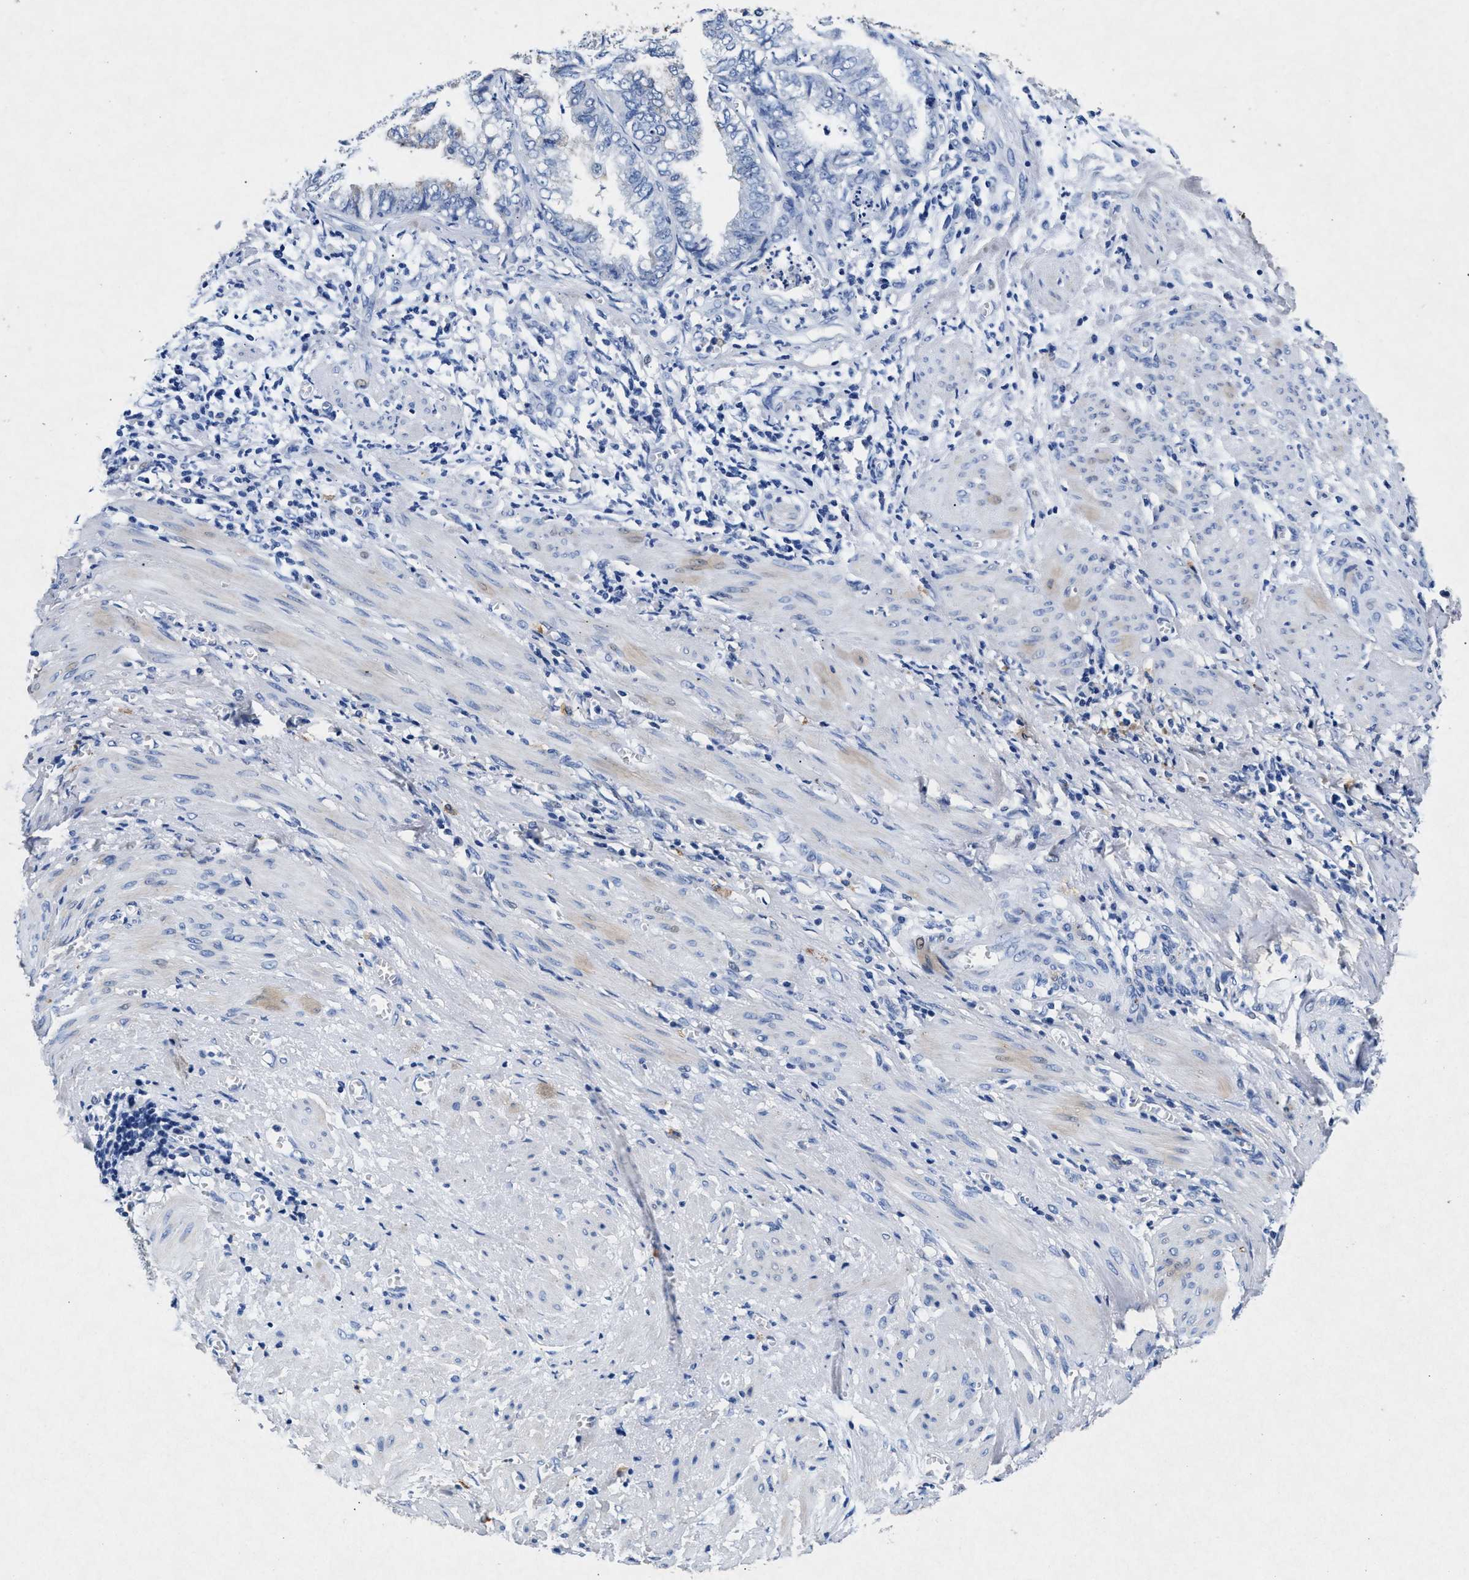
{"staining": {"intensity": "negative", "quantity": "none", "location": "none"}, "tissue": "endometrial cancer", "cell_type": "Tumor cells", "image_type": "cancer", "snomed": [{"axis": "morphology", "description": "Necrosis, NOS"}, {"axis": "morphology", "description": "Adenocarcinoma, NOS"}, {"axis": "topography", "description": "Endometrium"}], "caption": "IHC photomicrograph of neoplastic tissue: human adenocarcinoma (endometrial) stained with DAB (3,3'-diaminobenzidine) demonstrates no significant protein expression in tumor cells. (Immunohistochemistry, brightfield microscopy, high magnification).", "gene": "MAP6", "patient": {"sex": "female", "age": 79}}